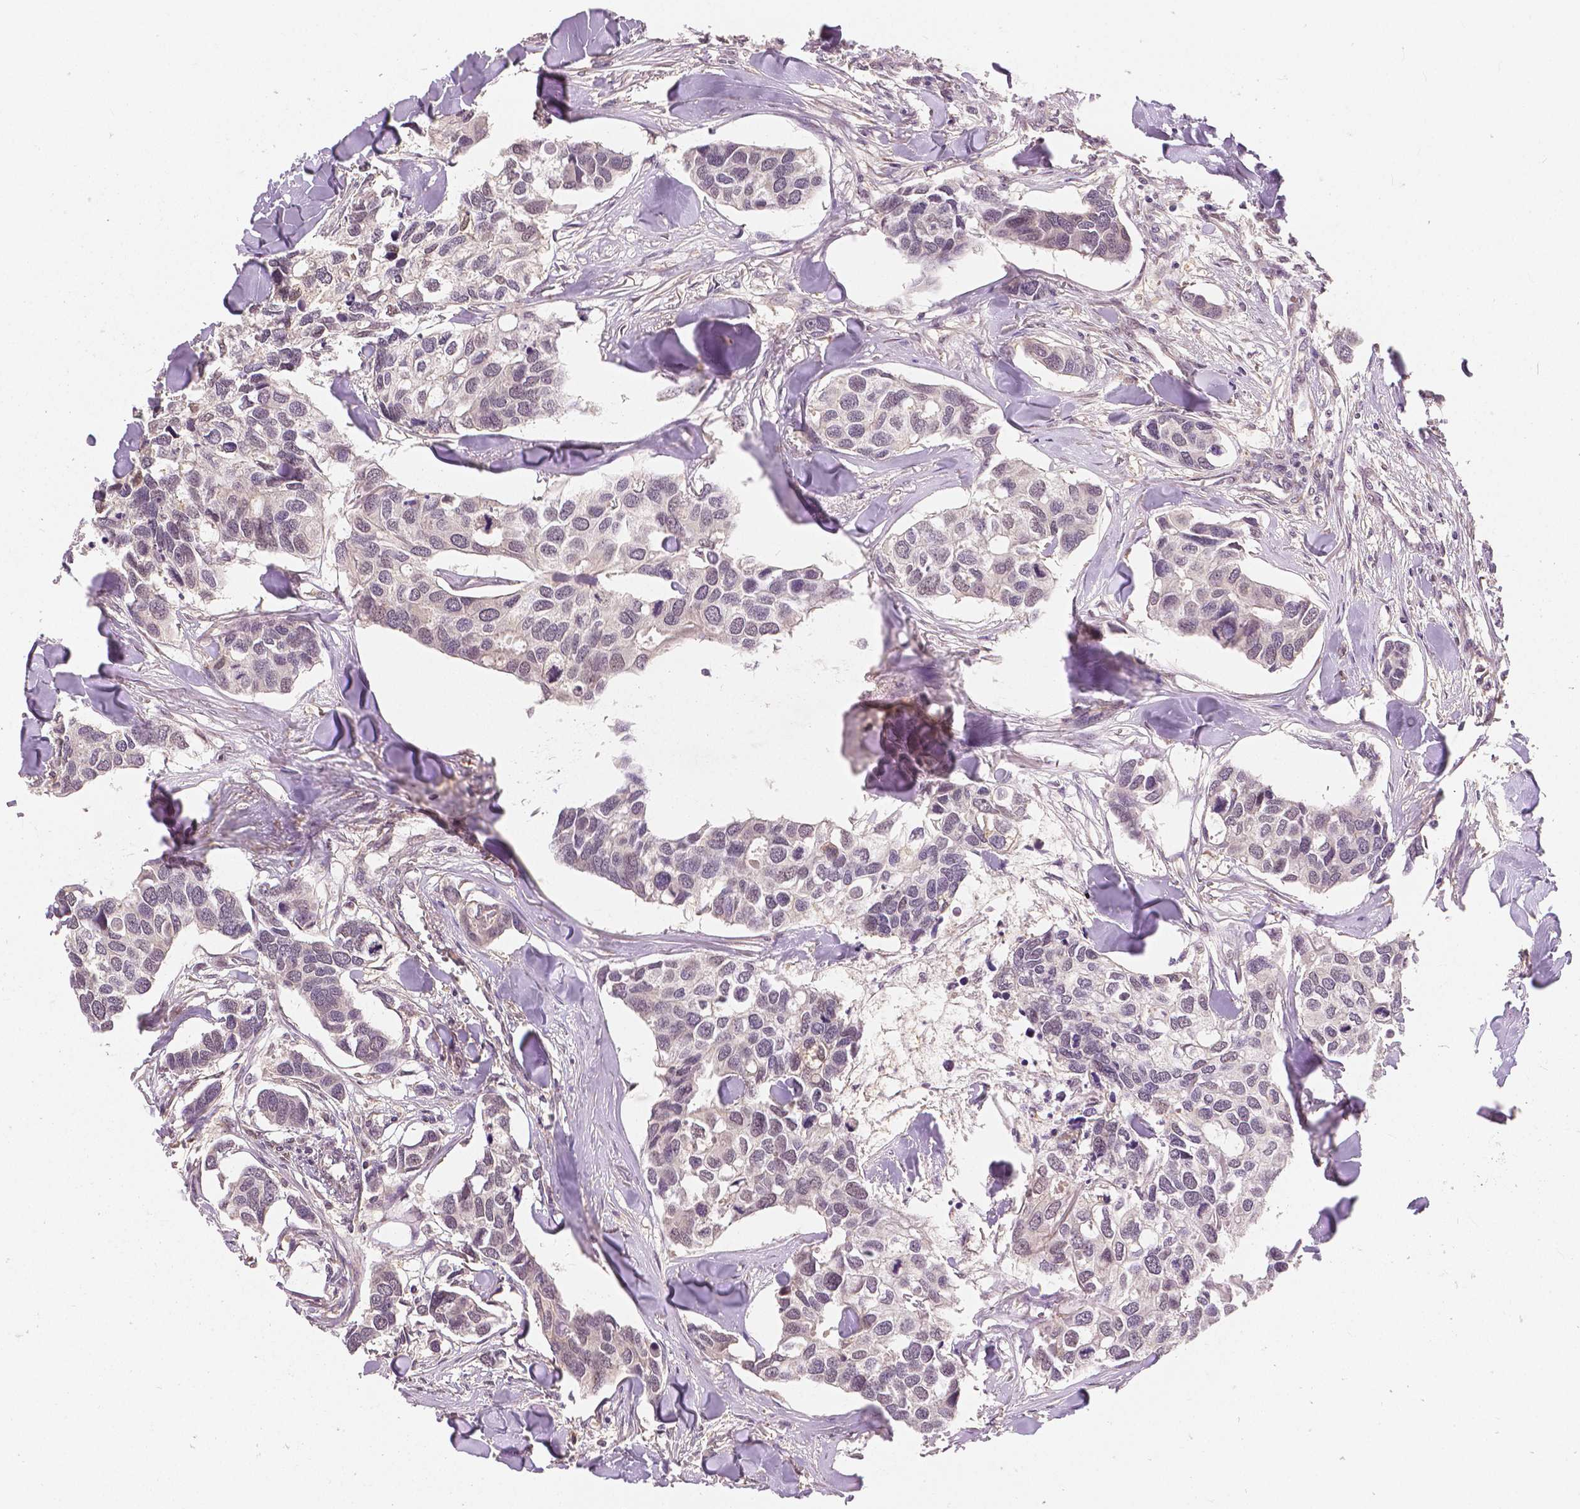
{"staining": {"intensity": "negative", "quantity": "none", "location": "none"}, "tissue": "breast cancer", "cell_type": "Tumor cells", "image_type": "cancer", "snomed": [{"axis": "morphology", "description": "Duct carcinoma"}, {"axis": "topography", "description": "Breast"}], "caption": "Immunohistochemical staining of breast cancer (invasive ductal carcinoma) demonstrates no significant expression in tumor cells. The staining is performed using DAB (3,3'-diaminobenzidine) brown chromogen with nuclei counter-stained in using hematoxylin.", "gene": "MAP1LC3B", "patient": {"sex": "female", "age": 83}}